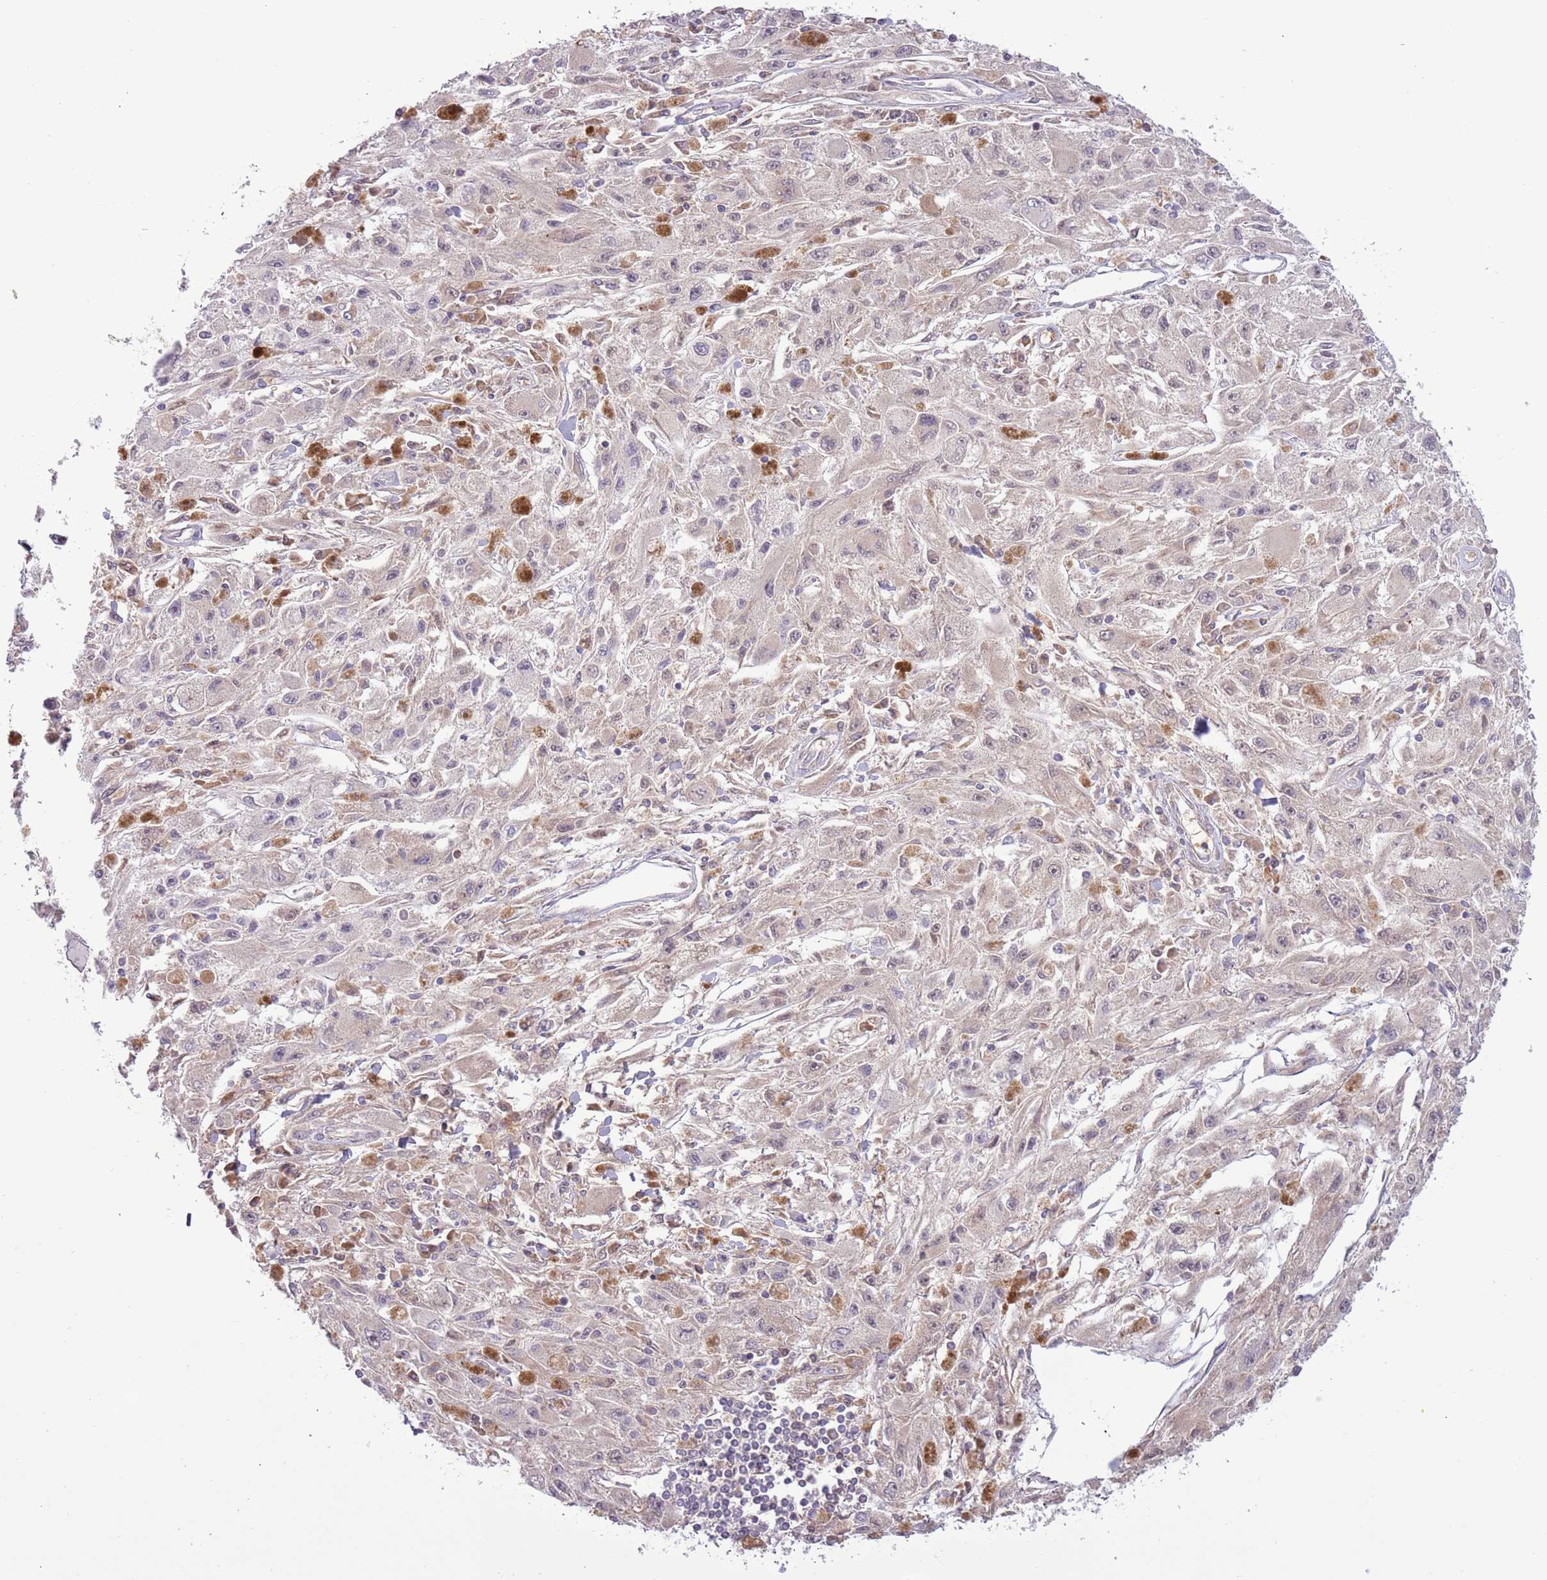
{"staining": {"intensity": "weak", "quantity": "<25%", "location": "cytoplasmic/membranous"}, "tissue": "melanoma", "cell_type": "Tumor cells", "image_type": "cancer", "snomed": [{"axis": "morphology", "description": "Malignant melanoma, Metastatic site"}, {"axis": "topography", "description": "Skin"}], "caption": "Immunohistochemical staining of malignant melanoma (metastatic site) demonstrates no significant expression in tumor cells. (Stains: DAB immunohistochemistry with hematoxylin counter stain, Microscopy: brightfield microscopy at high magnification).", "gene": "SHROOM3", "patient": {"sex": "male", "age": 53}}